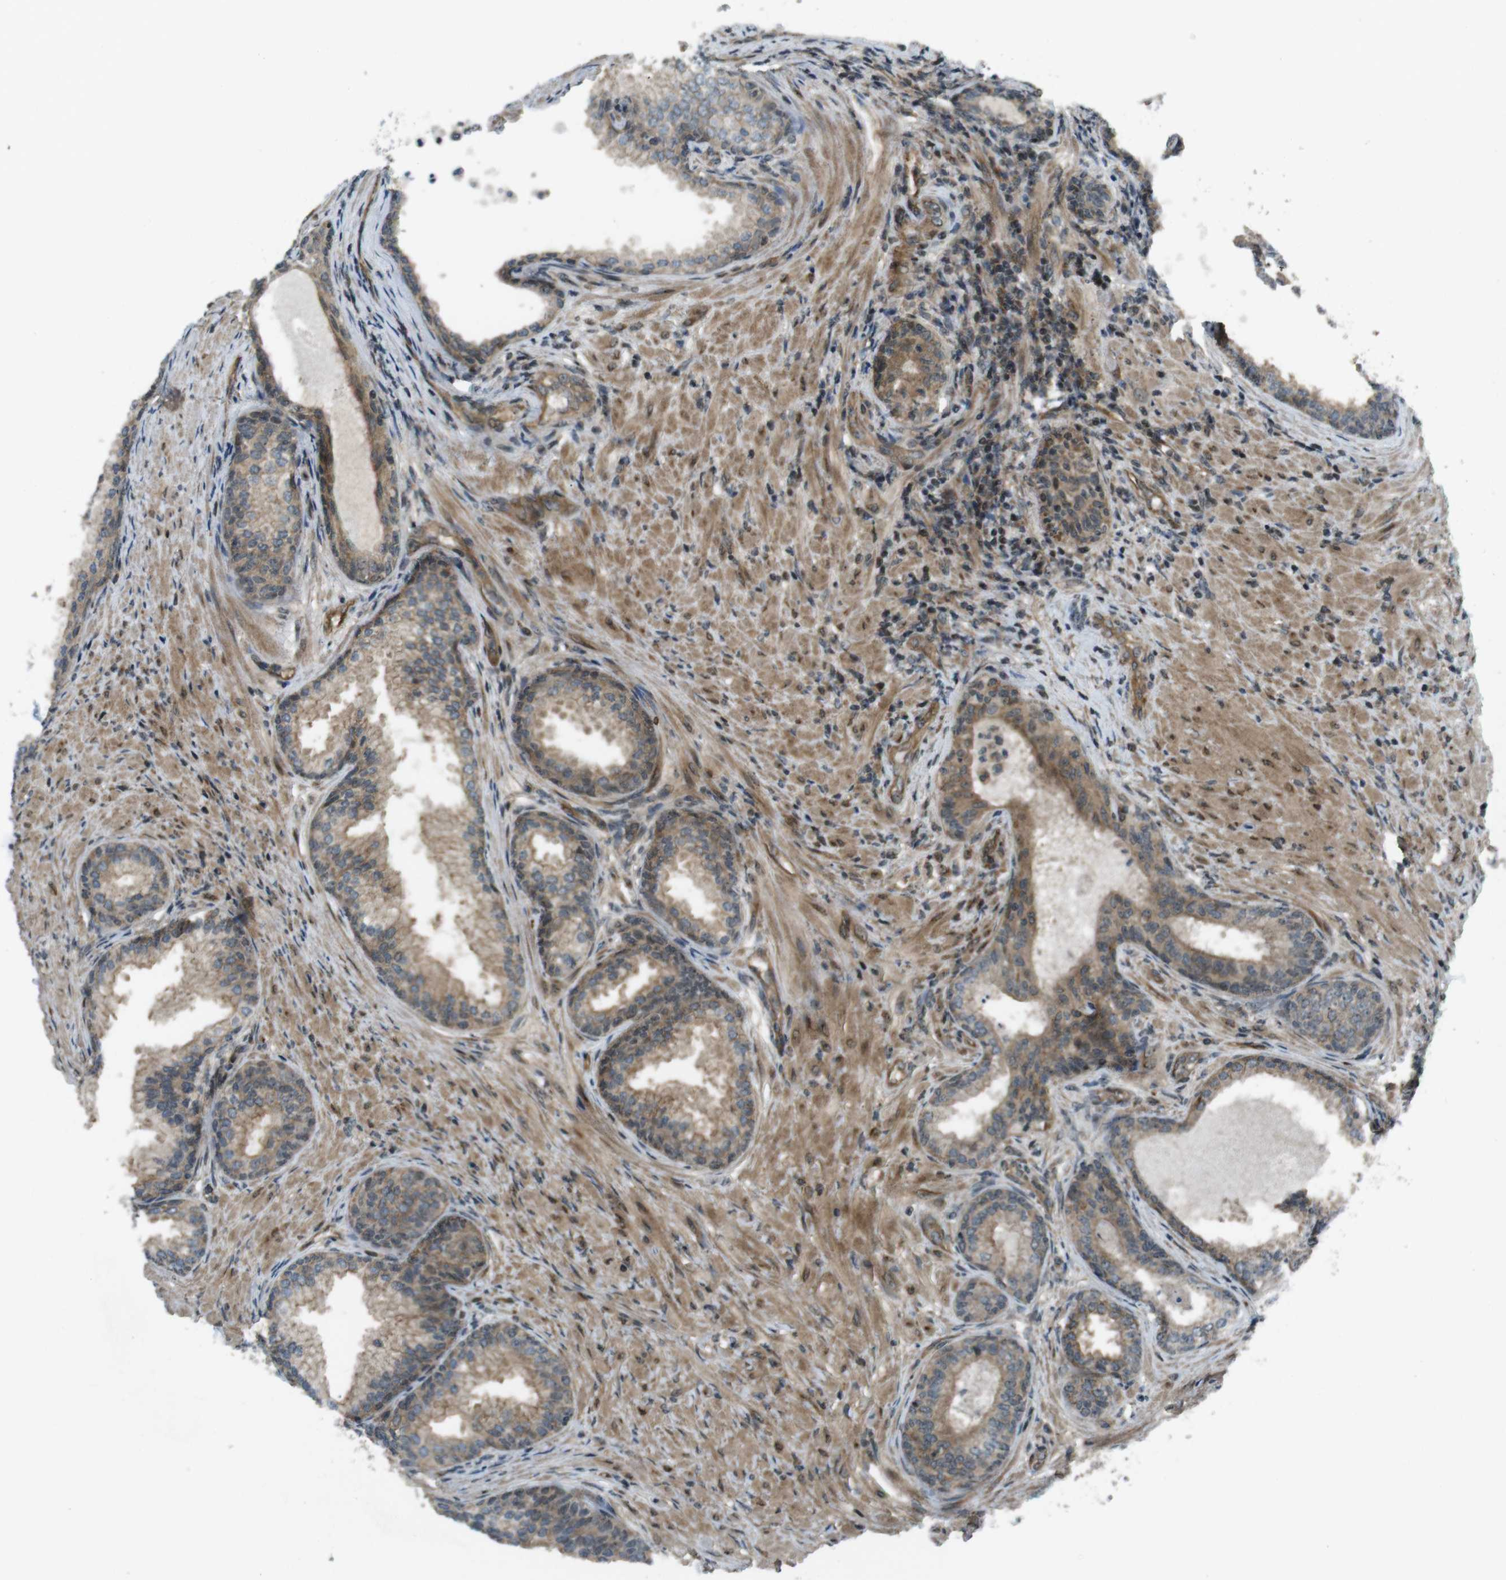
{"staining": {"intensity": "moderate", "quantity": ">75%", "location": "cytoplasmic/membranous"}, "tissue": "prostate", "cell_type": "Glandular cells", "image_type": "normal", "snomed": [{"axis": "morphology", "description": "Normal tissue, NOS"}, {"axis": "topography", "description": "Prostate"}], "caption": "DAB (3,3'-diaminobenzidine) immunohistochemical staining of benign human prostate reveals moderate cytoplasmic/membranous protein staining in approximately >75% of glandular cells.", "gene": "TIAM2", "patient": {"sex": "male", "age": 76}}